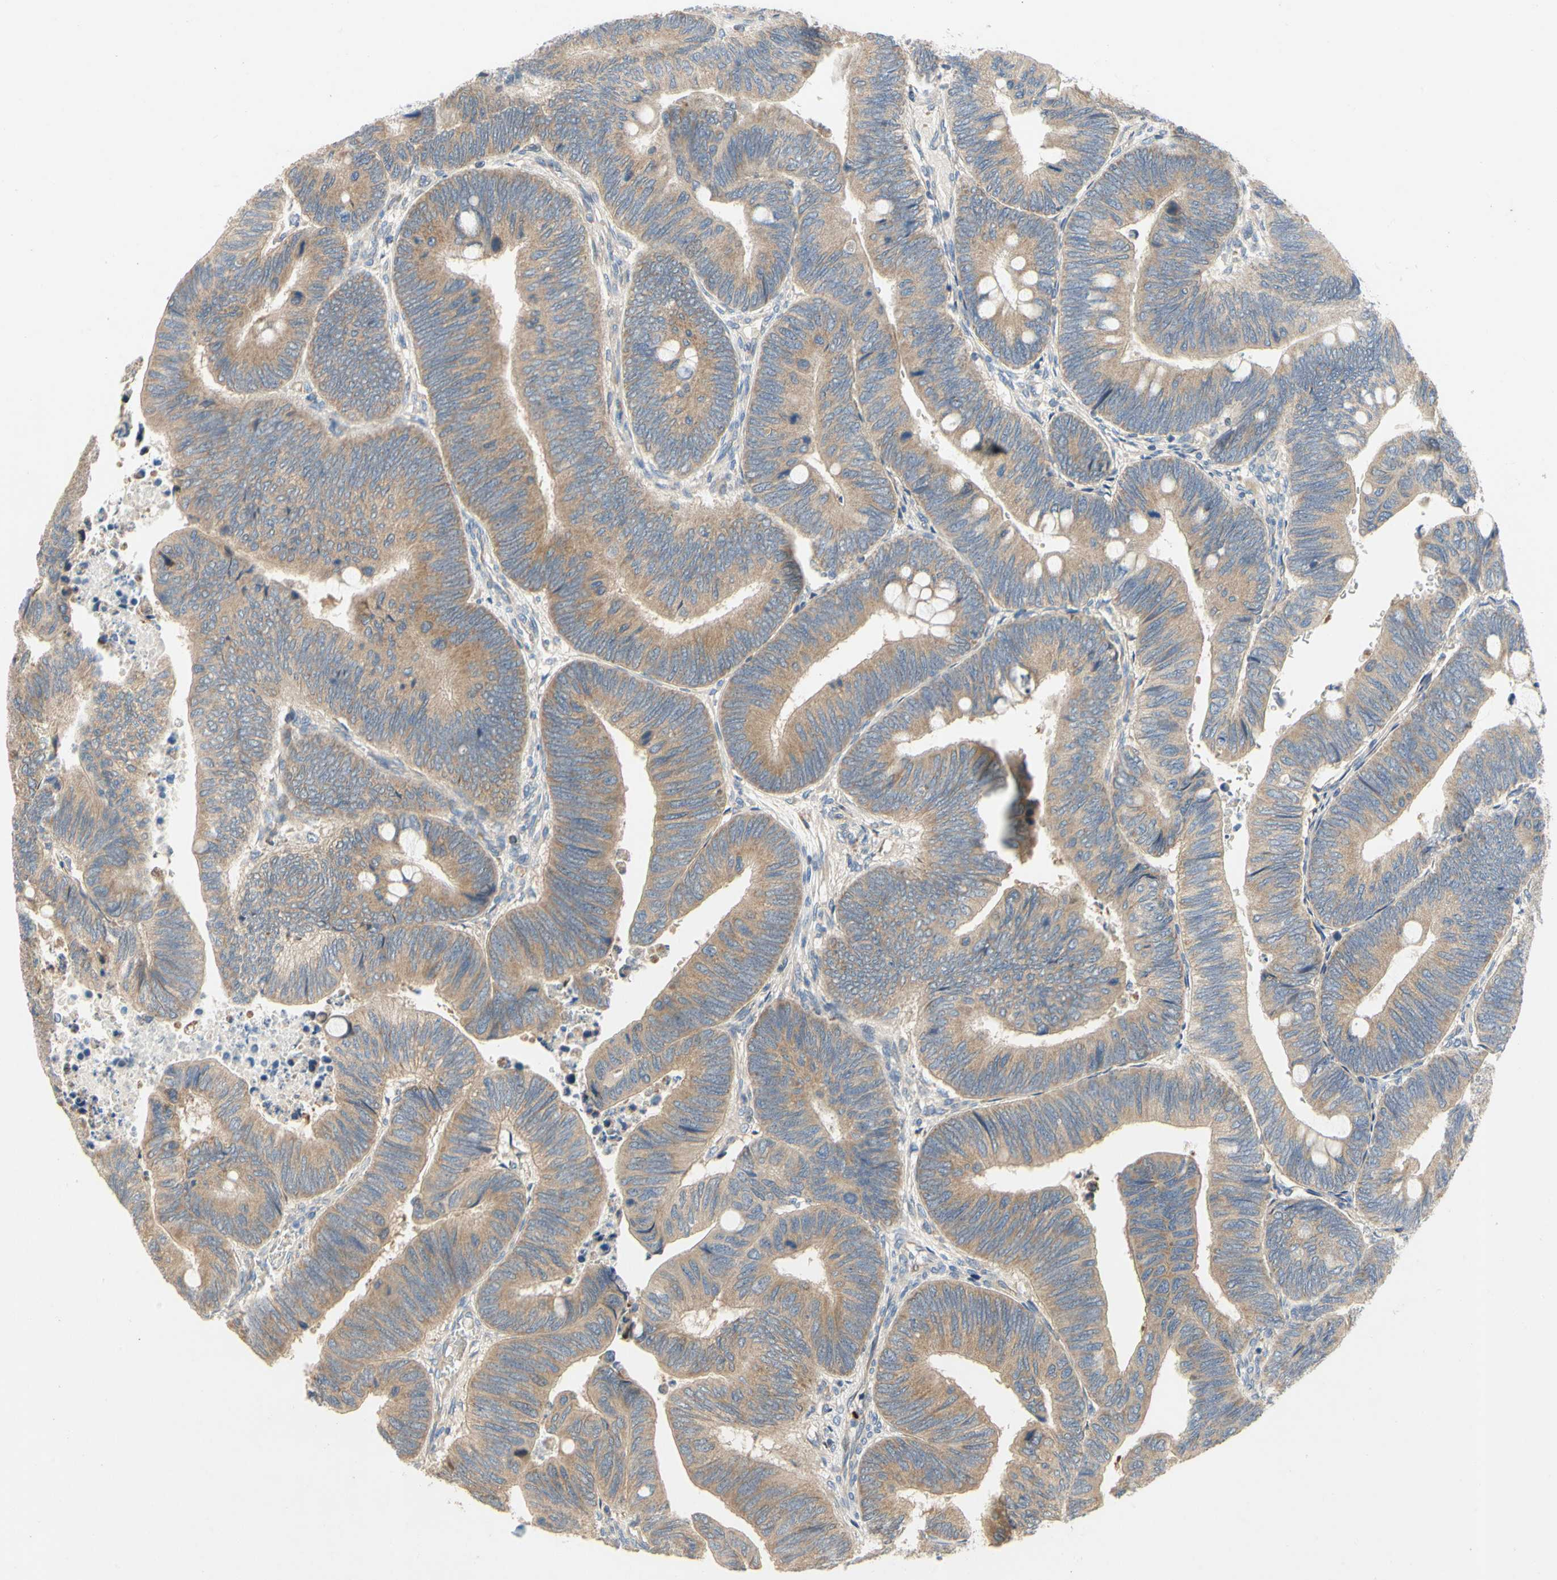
{"staining": {"intensity": "moderate", "quantity": ">75%", "location": "cytoplasmic/membranous"}, "tissue": "colorectal cancer", "cell_type": "Tumor cells", "image_type": "cancer", "snomed": [{"axis": "morphology", "description": "Normal tissue, NOS"}, {"axis": "morphology", "description": "Adenocarcinoma, NOS"}, {"axis": "topography", "description": "Rectum"}, {"axis": "topography", "description": "Peripheral nerve tissue"}], "caption": "This micrograph demonstrates IHC staining of human colorectal cancer, with medium moderate cytoplasmic/membranous staining in approximately >75% of tumor cells.", "gene": "KLHDC8B", "patient": {"sex": "male", "age": 92}}